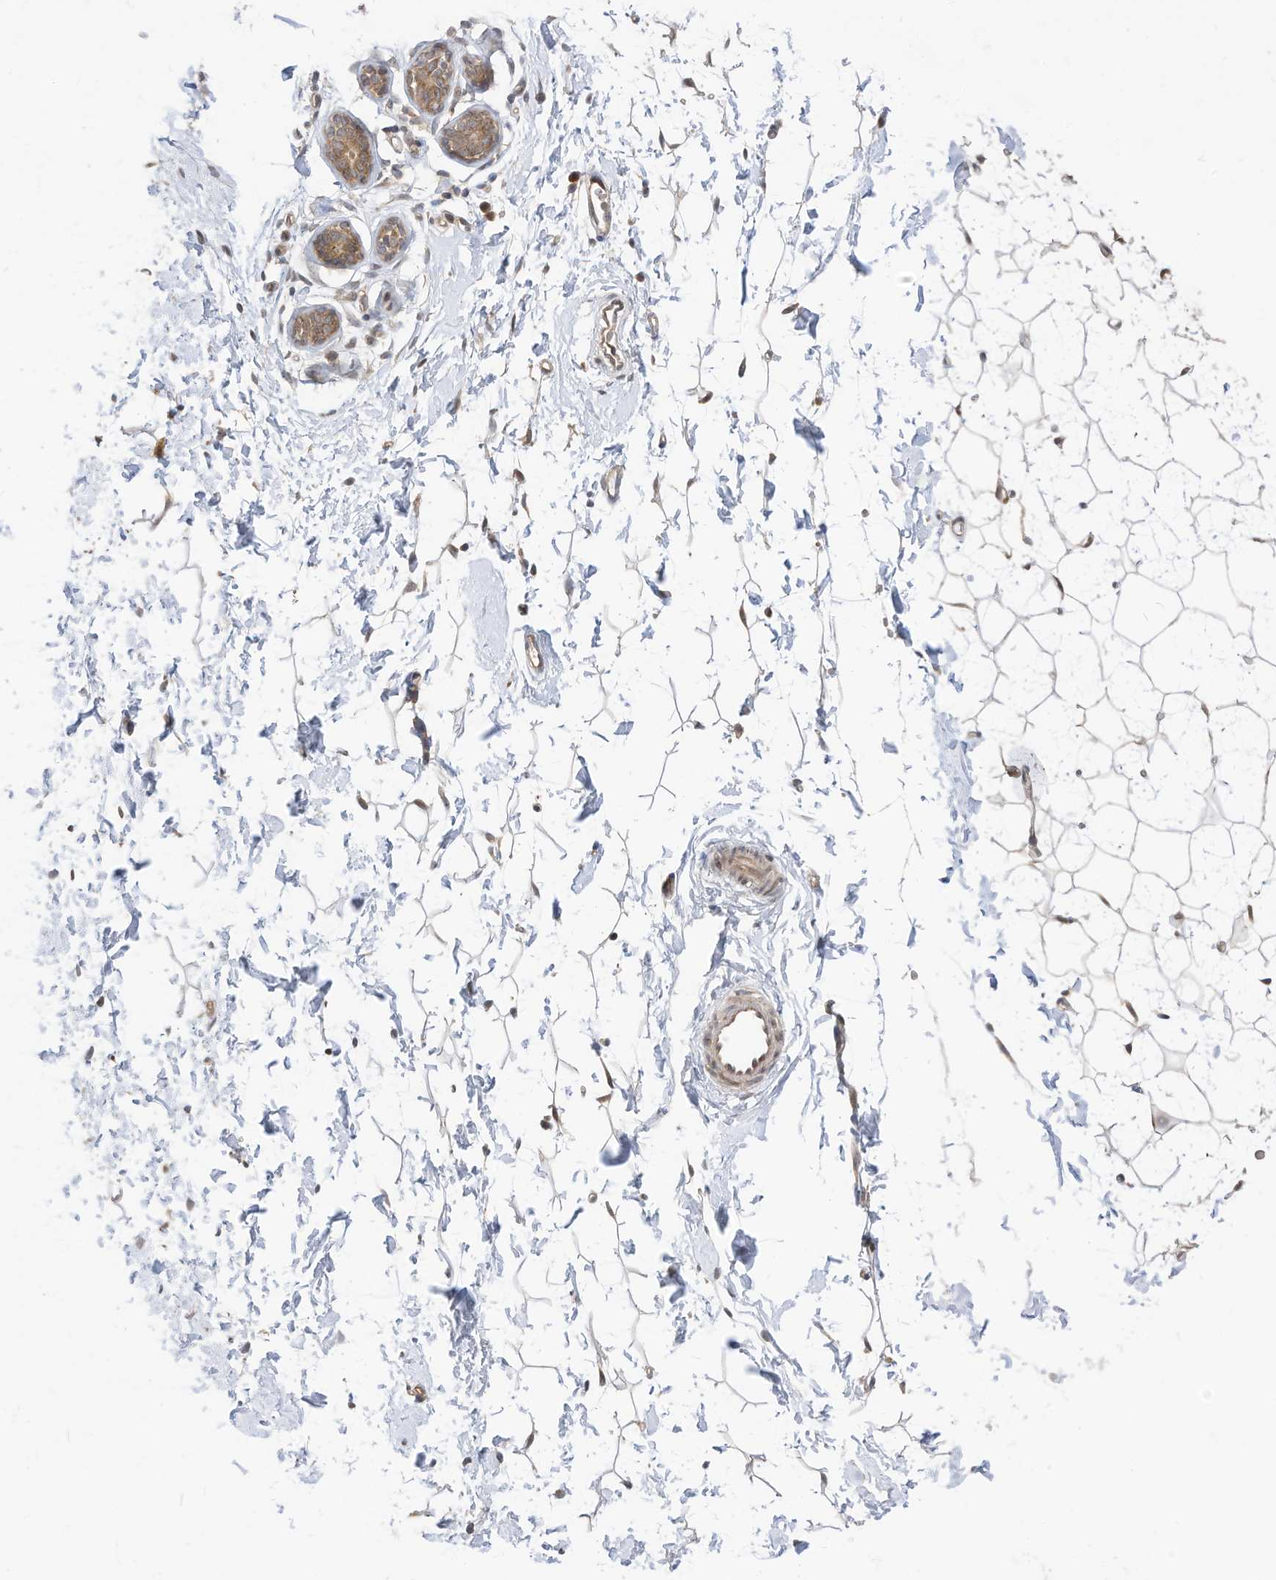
{"staining": {"intensity": "negative", "quantity": "none", "location": "none"}, "tissue": "adipose tissue", "cell_type": "Adipocytes", "image_type": "normal", "snomed": [{"axis": "morphology", "description": "Normal tissue, NOS"}, {"axis": "topography", "description": "Breast"}], "caption": "Immunohistochemistry (IHC) micrograph of unremarkable adipose tissue stained for a protein (brown), which exhibits no expression in adipocytes. Brightfield microscopy of immunohistochemistry stained with DAB (brown) and hematoxylin (blue), captured at high magnification.", "gene": "CNKSR1", "patient": {"sex": "female", "age": 23}}